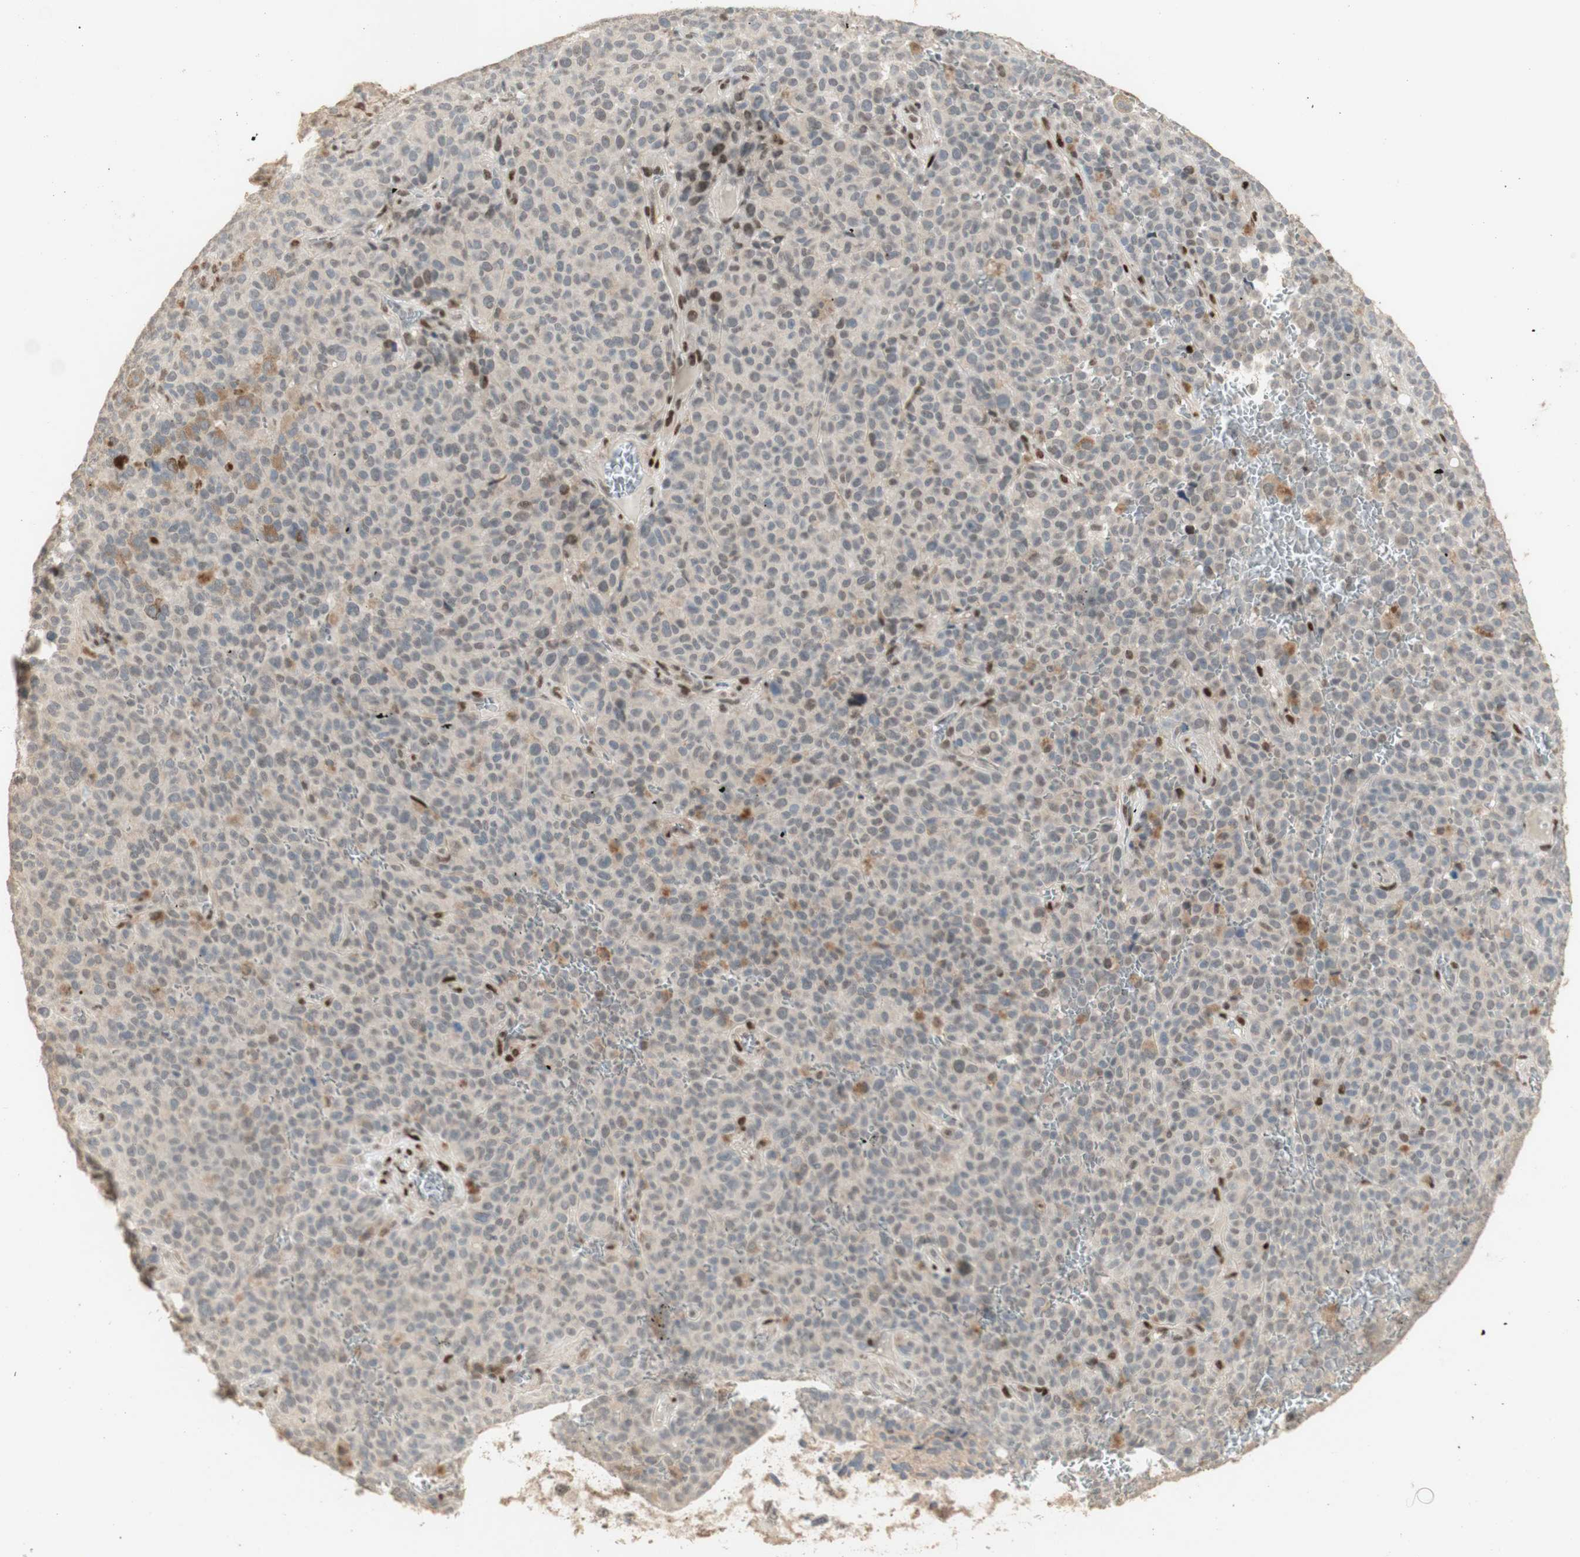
{"staining": {"intensity": "negative", "quantity": "none", "location": "none"}, "tissue": "melanoma", "cell_type": "Tumor cells", "image_type": "cancer", "snomed": [{"axis": "morphology", "description": "Malignant melanoma, NOS"}, {"axis": "topography", "description": "Skin"}], "caption": "An immunohistochemistry (IHC) image of malignant melanoma is shown. There is no staining in tumor cells of malignant melanoma.", "gene": "FOXP1", "patient": {"sex": "female", "age": 82}}